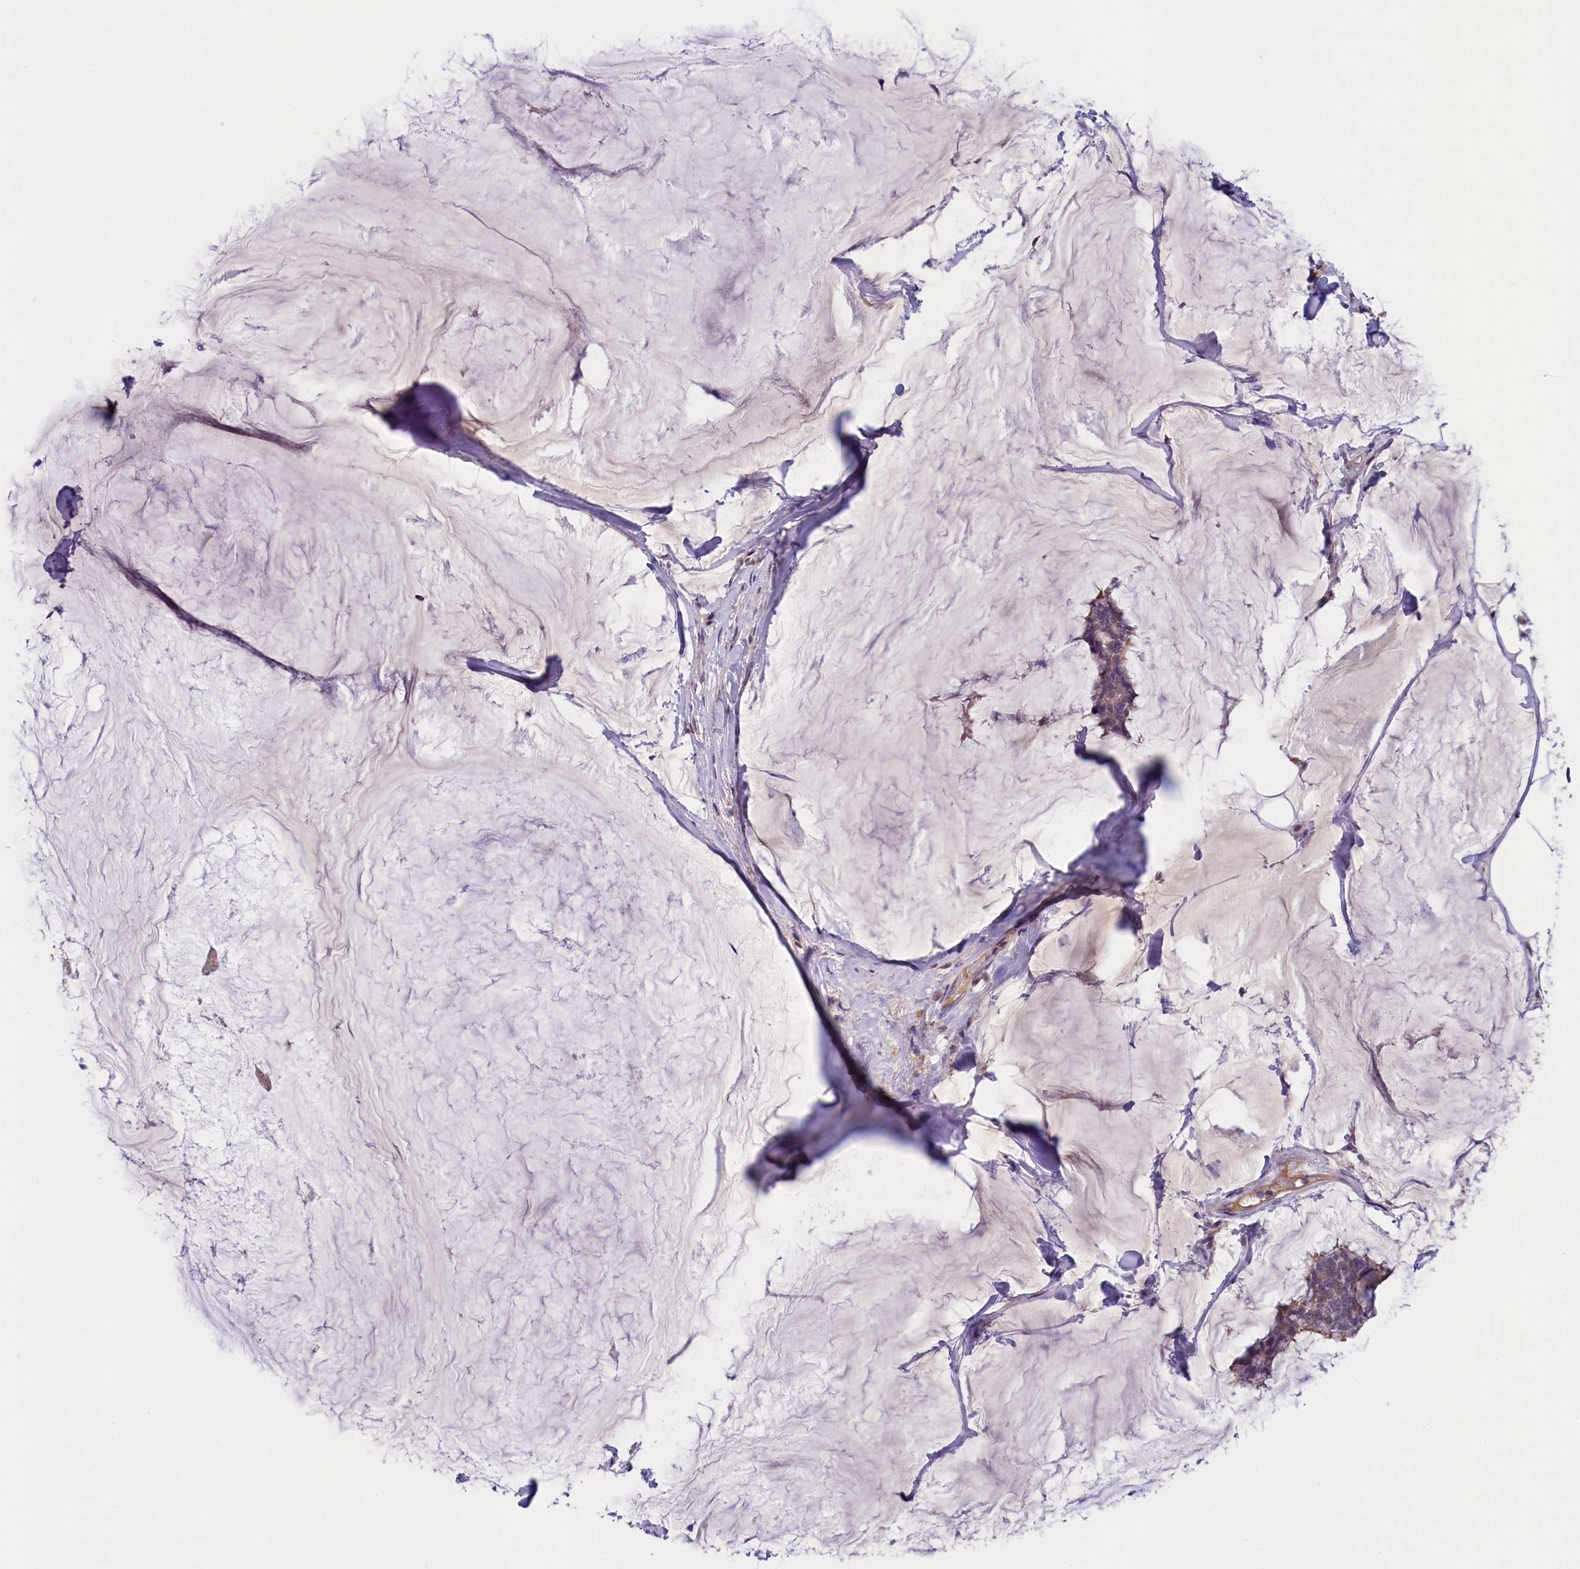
{"staining": {"intensity": "weak", "quantity": ">75%", "location": "cytoplasmic/membranous"}, "tissue": "breast cancer", "cell_type": "Tumor cells", "image_type": "cancer", "snomed": [{"axis": "morphology", "description": "Duct carcinoma"}, {"axis": "topography", "description": "Breast"}], "caption": "Breast cancer stained with a brown dye displays weak cytoplasmic/membranous positive expression in approximately >75% of tumor cells.", "gene": "NUBP1", "patient": {"sex": "female", "age": 93}}